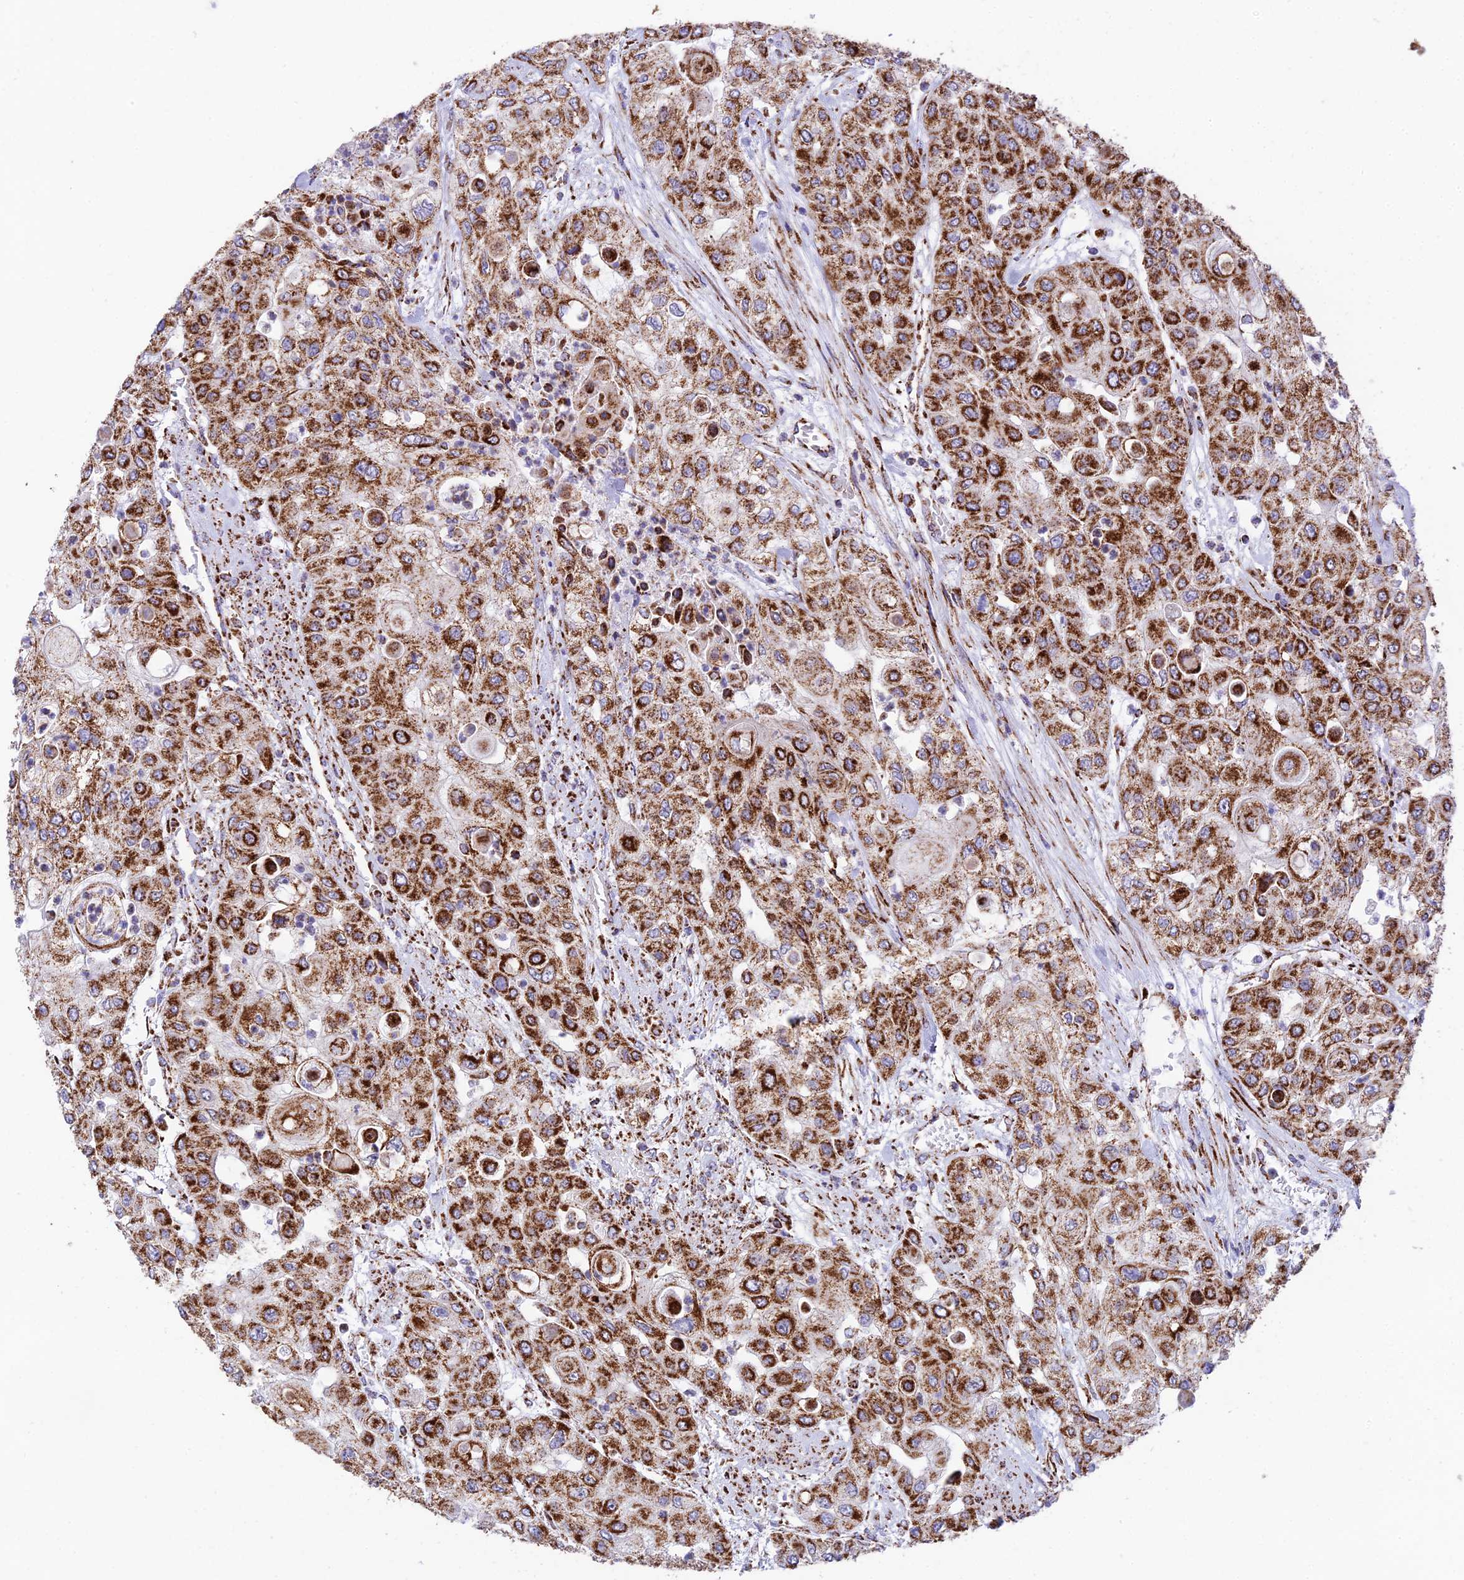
{"staining": {"intensity": "strong", "quantity": ">75%", "location": "cytoplasmic/membranous"}, "tissue": "urothelial cancer", "cell_type": "Tumor cells", "image_type": "cancer", "snomed": [{"axis": "morphology", "description": "Urothelial carcinoma, High grade"}, {"axis": "topography", "description": "Urinary bladder"}], "caption": "The image exhibits a brown stain indicating the presence of a protein in the cytoplasmic/membranous of tumor cells in urothelial cancer. Using DAB (3,3'-diaminobenzidine) (brown) and hematoxylin (blue) stains, captured at high magnification using brightfield microscopy.", "gene": "CHCHD3", "patient": {"sex": "female", "age": 79}}